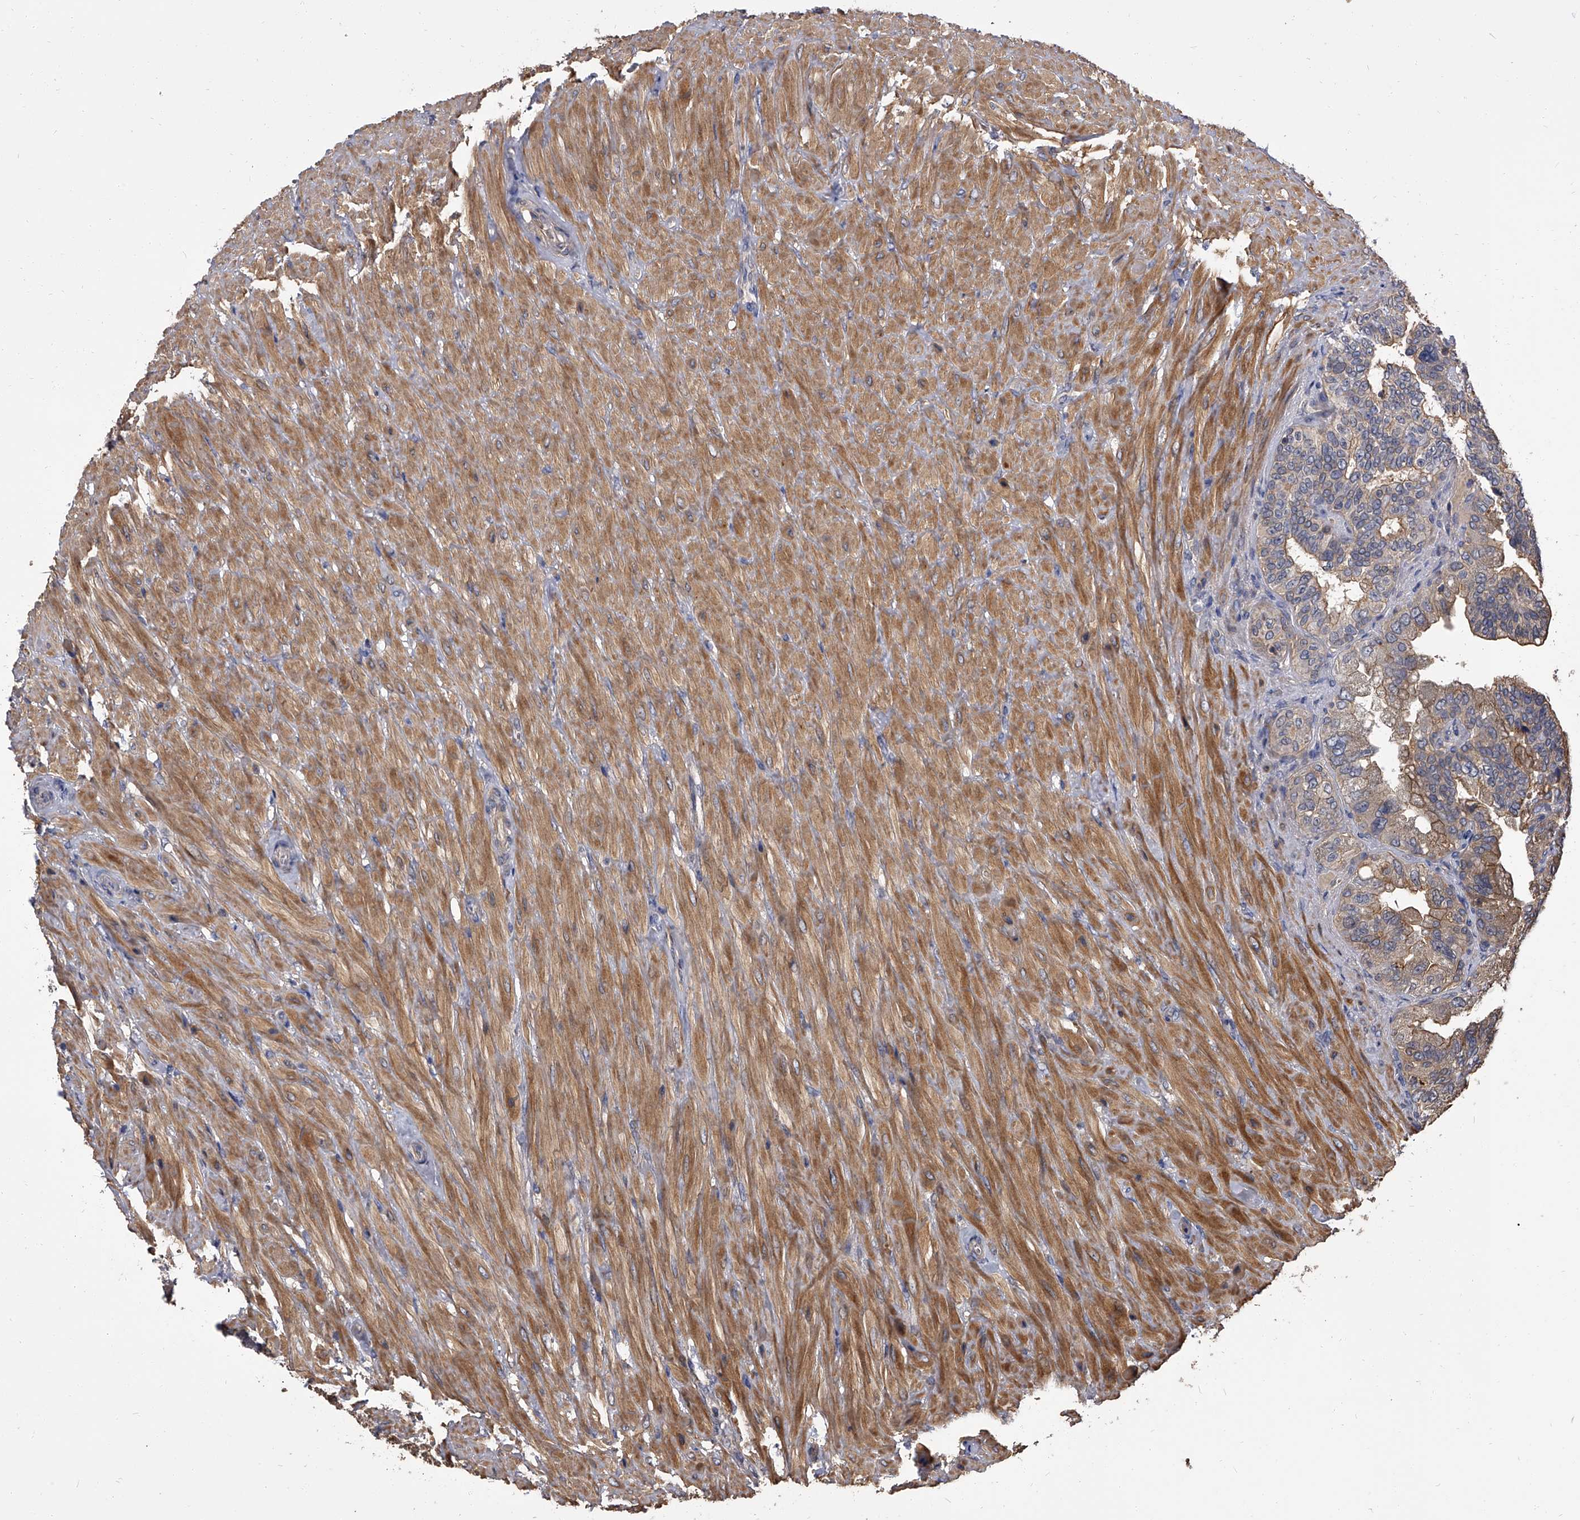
{"staining": {"intensity": "moderate", "quantity": "25%-75%", "location": "cytoplasmic/membranous"}, "tissue": "seminal vesicle", "cell_type": "Glandular cells", "image_type": "normal", "snomed": [{"axis": "morphology", "description": "Normal tissue, NOS"}, {"axis": "topography", "description": "Seminal veicle"}, {"axis": "topography", "description": "Peripheral nerve tissue"}], "caption": "This is a micrograph of IHC staining of normal seminal vesicle, which shows moderate staining in the cytoplasmic/membranous of glandular cells.", "gene": "STK36", "patient": {"sex": "male", "age": 63}}